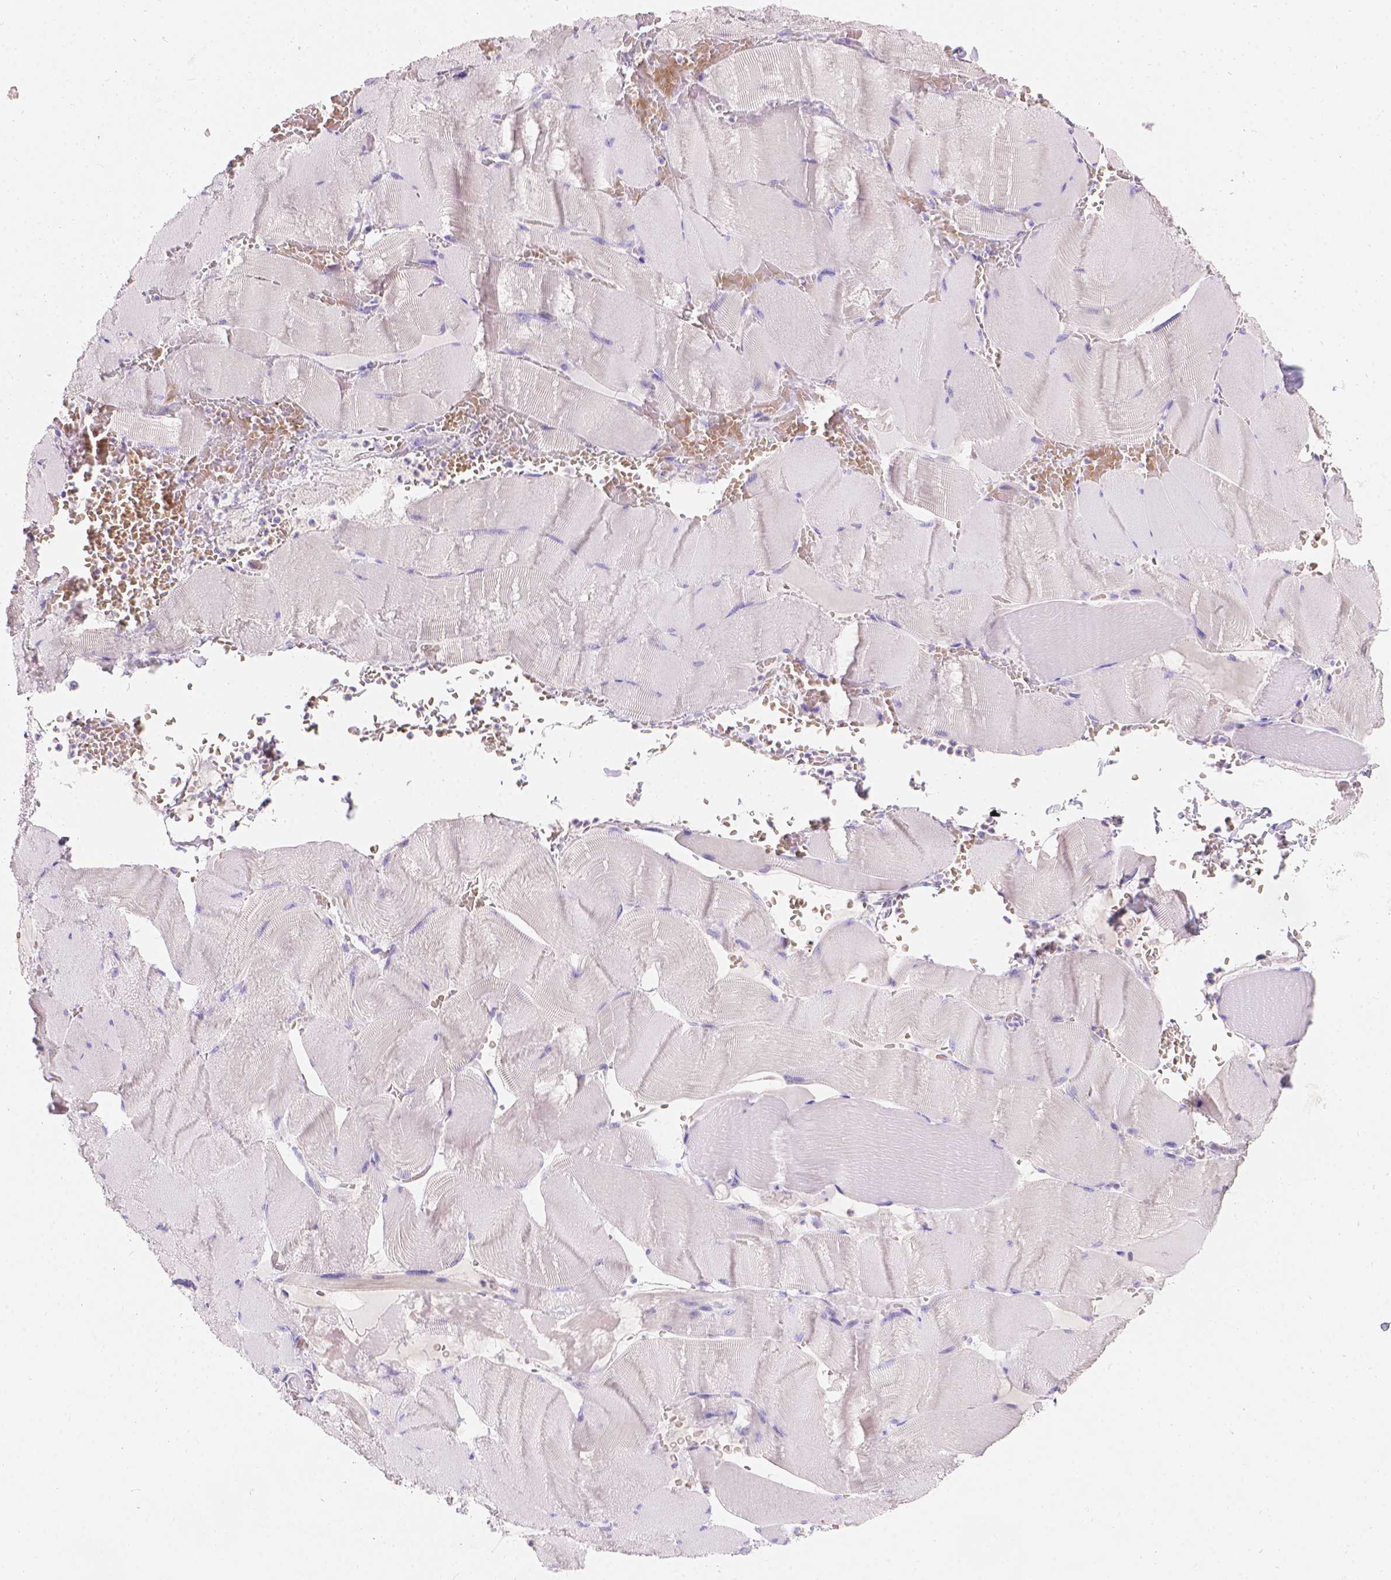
{"staining": {"intensity": "negative", "quantity": "none", "location": "none"}, "tissue": "skeletal muscle", "cell_type": "Myocytes", "image_type": "normal", "snomed": [{"axis": "morphology", "description": "Normal tissue, NOS"}, {"axis": "topography", "description": "Skeletal muscle"}], "caption": "Immunohistochemistry (IHC) of normal human skeletal muscle shows no expression in myocytes. The staining is performed using DAB brown chromogen with nuclei counter-stained in using hematoxylin.", "gene": "GNRHR", "patient": {"sex": "male", "age": 56}}